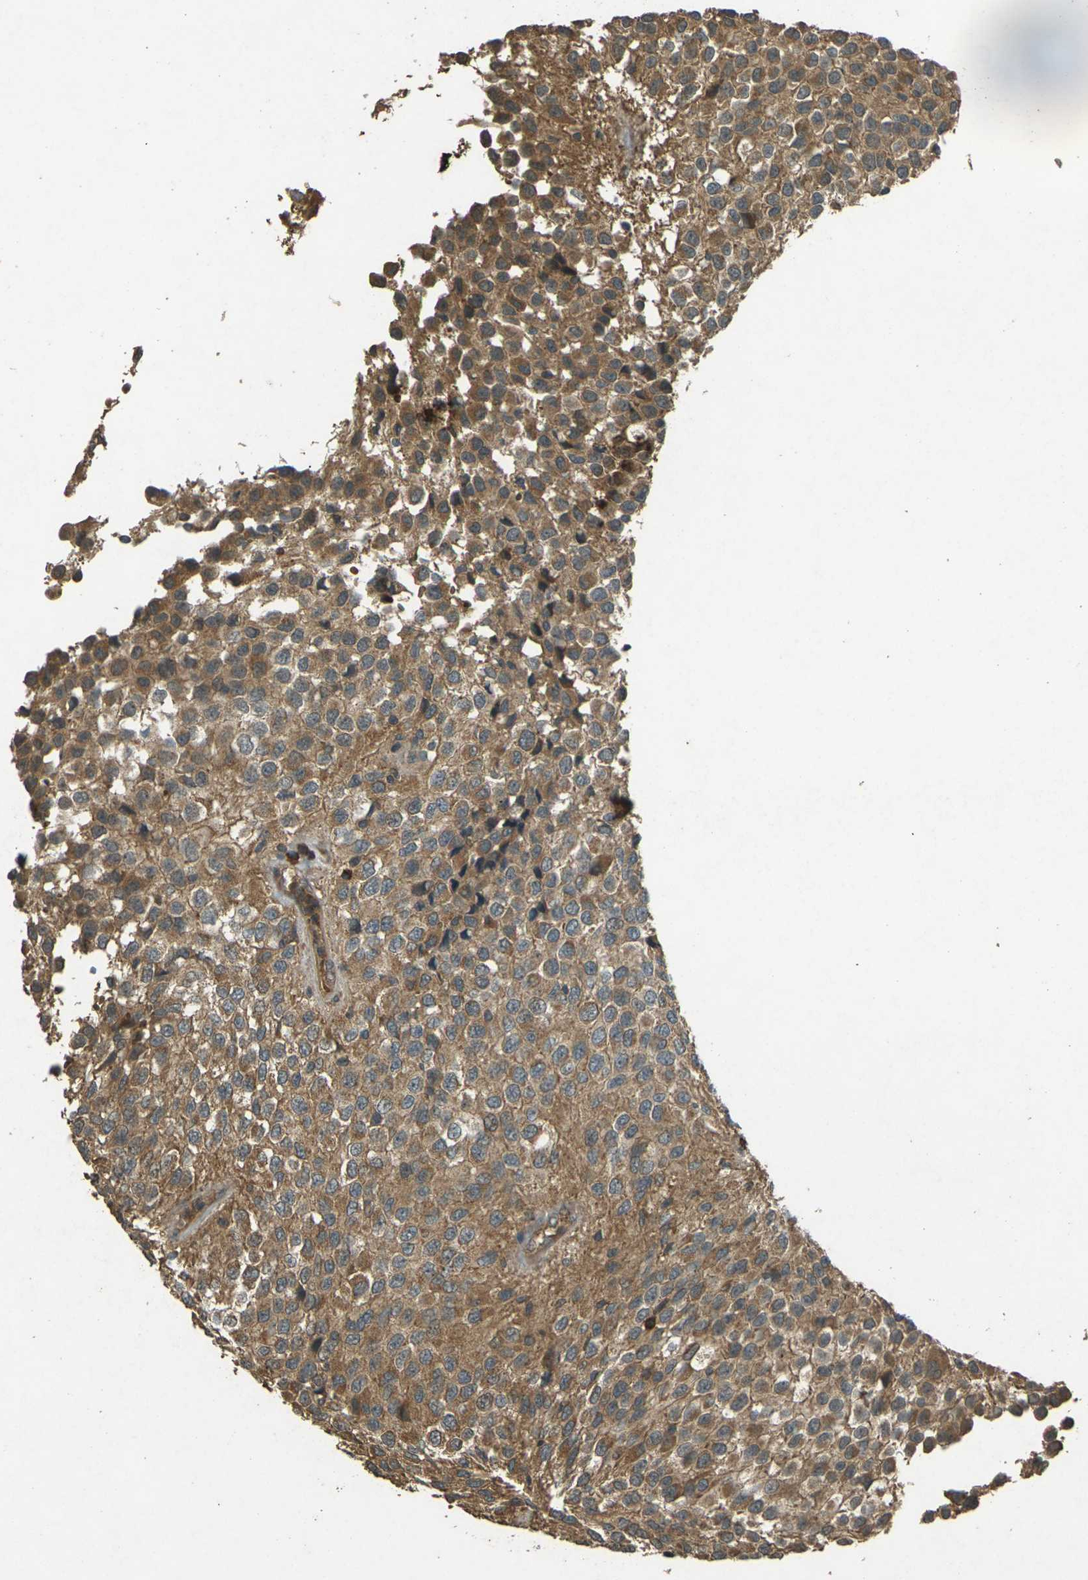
{"staining": {"intensity": "moderate", "quantity": ">75%", "location": "cytoplasmic/membranous"}, "tissue": "glioma", "cell_type": "Tumor cells", "image_type": "cancer", "snomed": [{"axis": "morphology", "description": "Glioma, malignant, High grade"}, {"axis": "topography", "description": "Brain"}], "caption": "This micrograph displays high-grade glioma (malignant) stained with immunohistochemistry (IHC) to label a protein in brown. The cytoplasmic/membranous of tumor cells show moderate positivity for the protein. Nuclei are counter-stained blue.", "gene": "TAP1", "patient": {"sex": "male", "age": 32}}